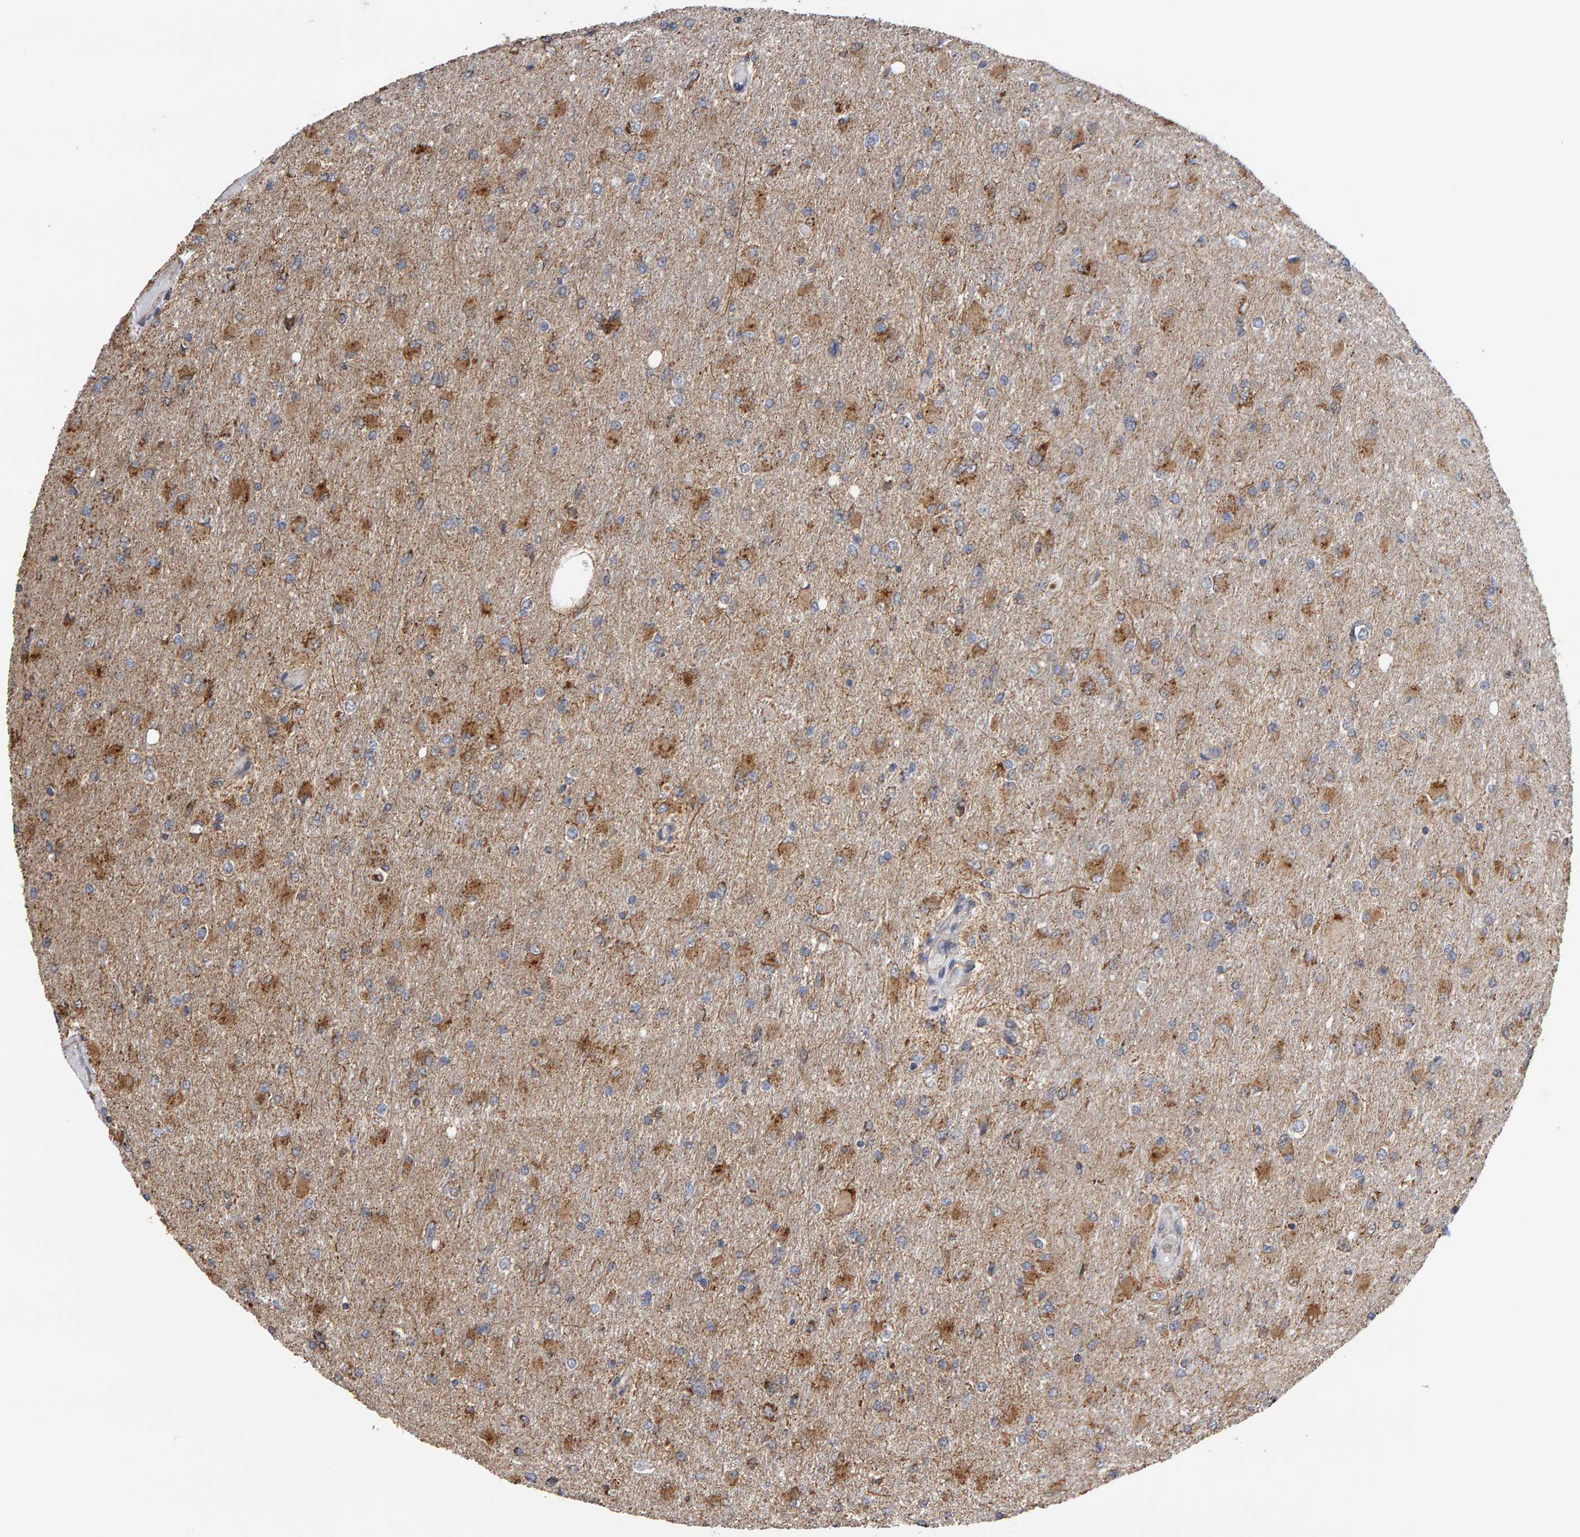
{"staining": {"intensity": "weak", "quantity": ">75%", "location": "cytoplasmic/membranous"}, "tissue": "glioma", "cell_type": "Tumor cells", "image_type": "cancer", "snomed": [{"axis": "morphology", "description": "Glioma, malignant, High grade"}, {"axis": "topography", "description": "Cerebral cortex"}], "caption": "Immunohistochemistry of glioma displays low levels of weak cytoplasmic/membranous positivity in approximately >75% of tumor cells. Nuclei are stained in blue.", "gene": "TOM1L1", "patient": {"sex": "female", "age": 36}}